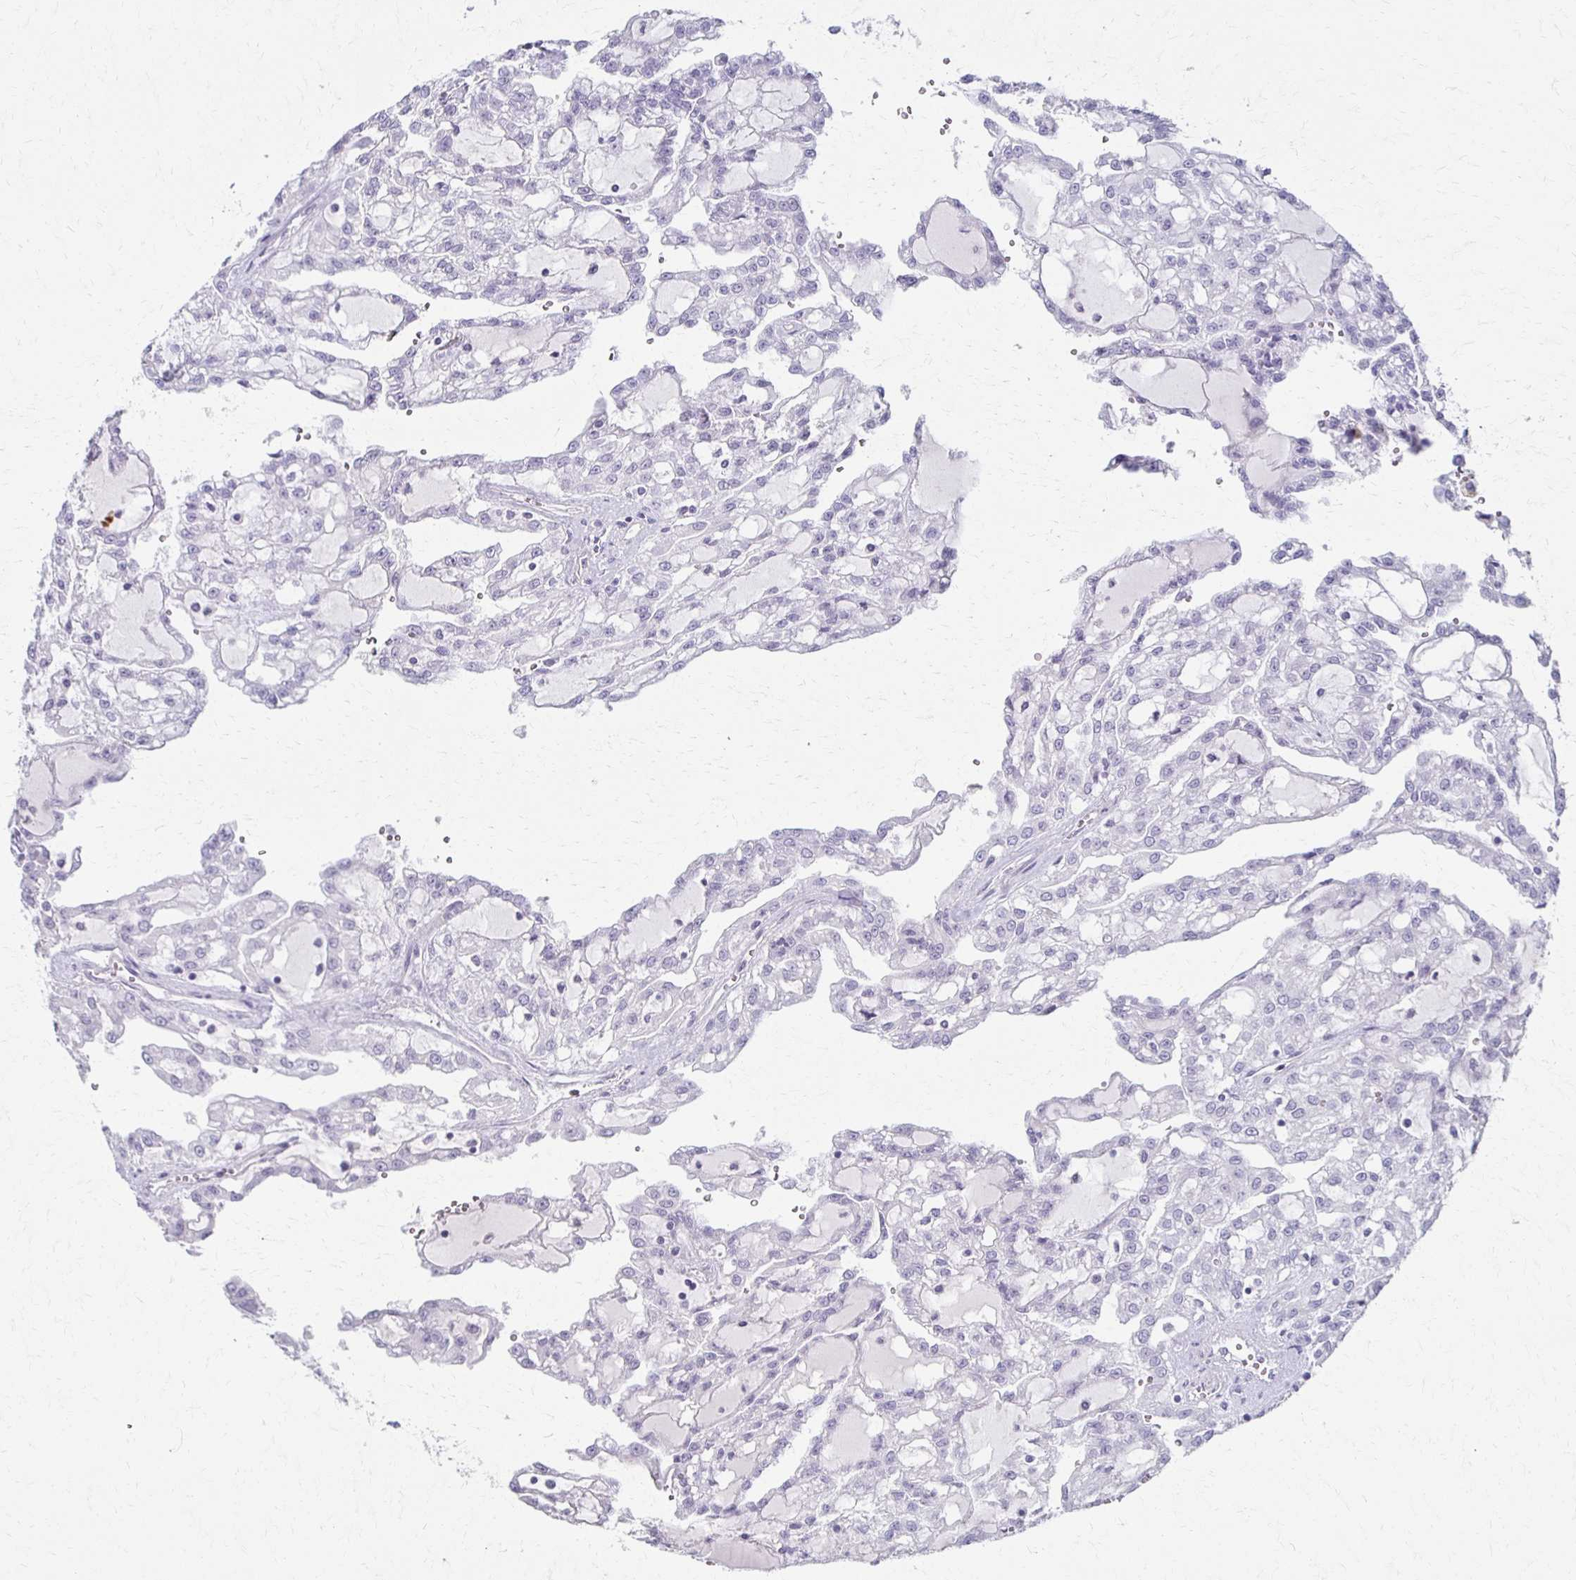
{"staining": {"intensity": "negative", "quantity": "none", "location": "none"}, "tissue": "renal cancer", "cell_type": "Tumor cells", "image_type": "cancer", "snomed": [{"axis": "morphology", "description": "Adenocarcinoma, NOS"}, {"axis": "topography", "description": "Kidney"}], "caption": "This is a photomicrograph of immunohistochemistry staining of renal adenocarcinoma, which shows no positivity in tumor cells.", "gene": "FOXO4", "patient": {"sex": "male", "age": 63}}